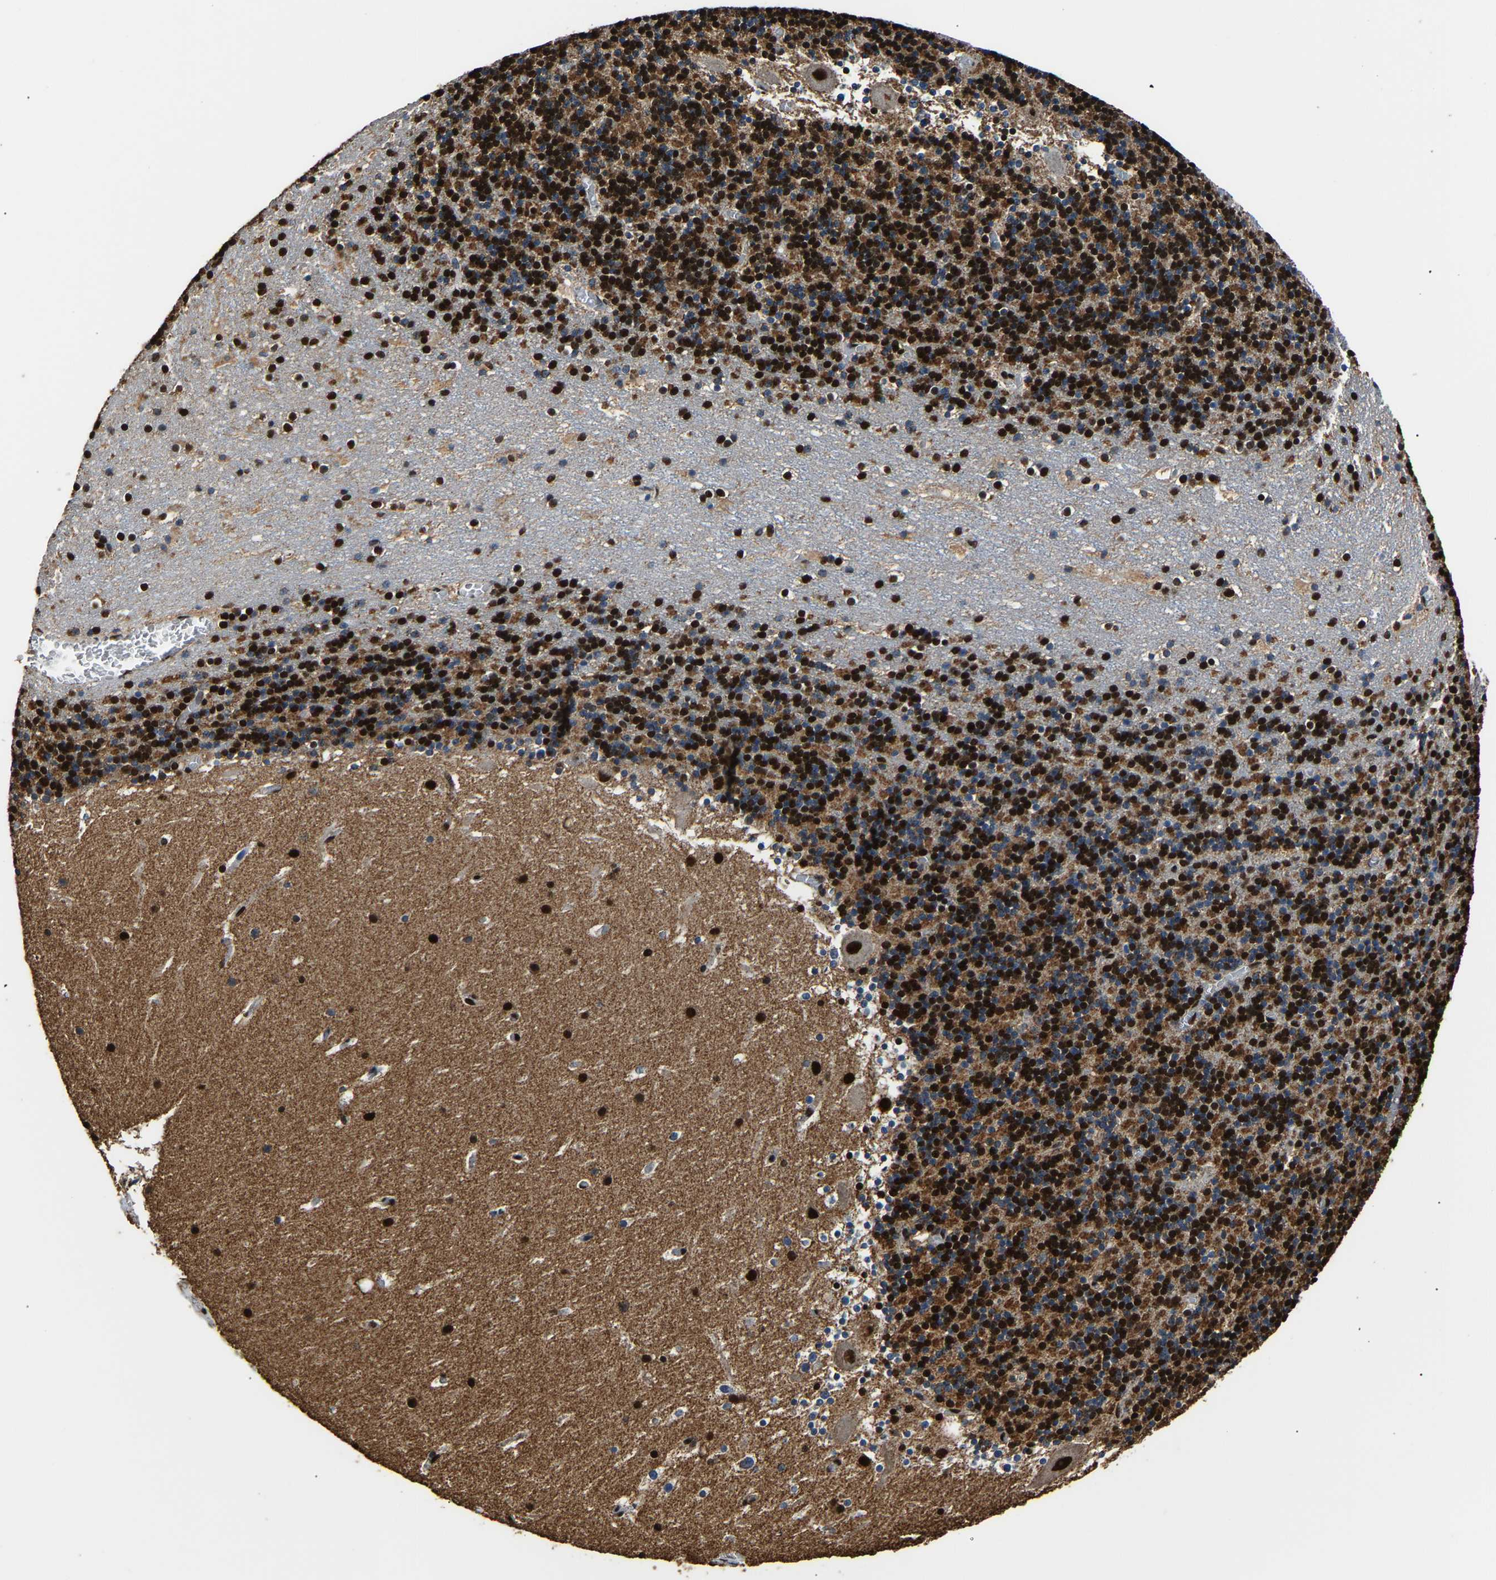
{"staining": {"intensity": "strong", "quantity": ">75%", "location": "nuclear"}, "tissue": "cerebellum", "cell_type": "Cells in granular layer", "image_type": "normal", "snomed": [{"axis": "morphology", "description": "Normal tissue, NOS"}, {"axis": "topography", "description": "Cerebellum"}], "caption": "Immunohistochemical staining of normal human cerebellum displays >75% levels of strong nuclear protein staining in approximately >75% of cells in granular layer.", "gene": "SAFB", "patient": {"sex": "male", "age": 45}}